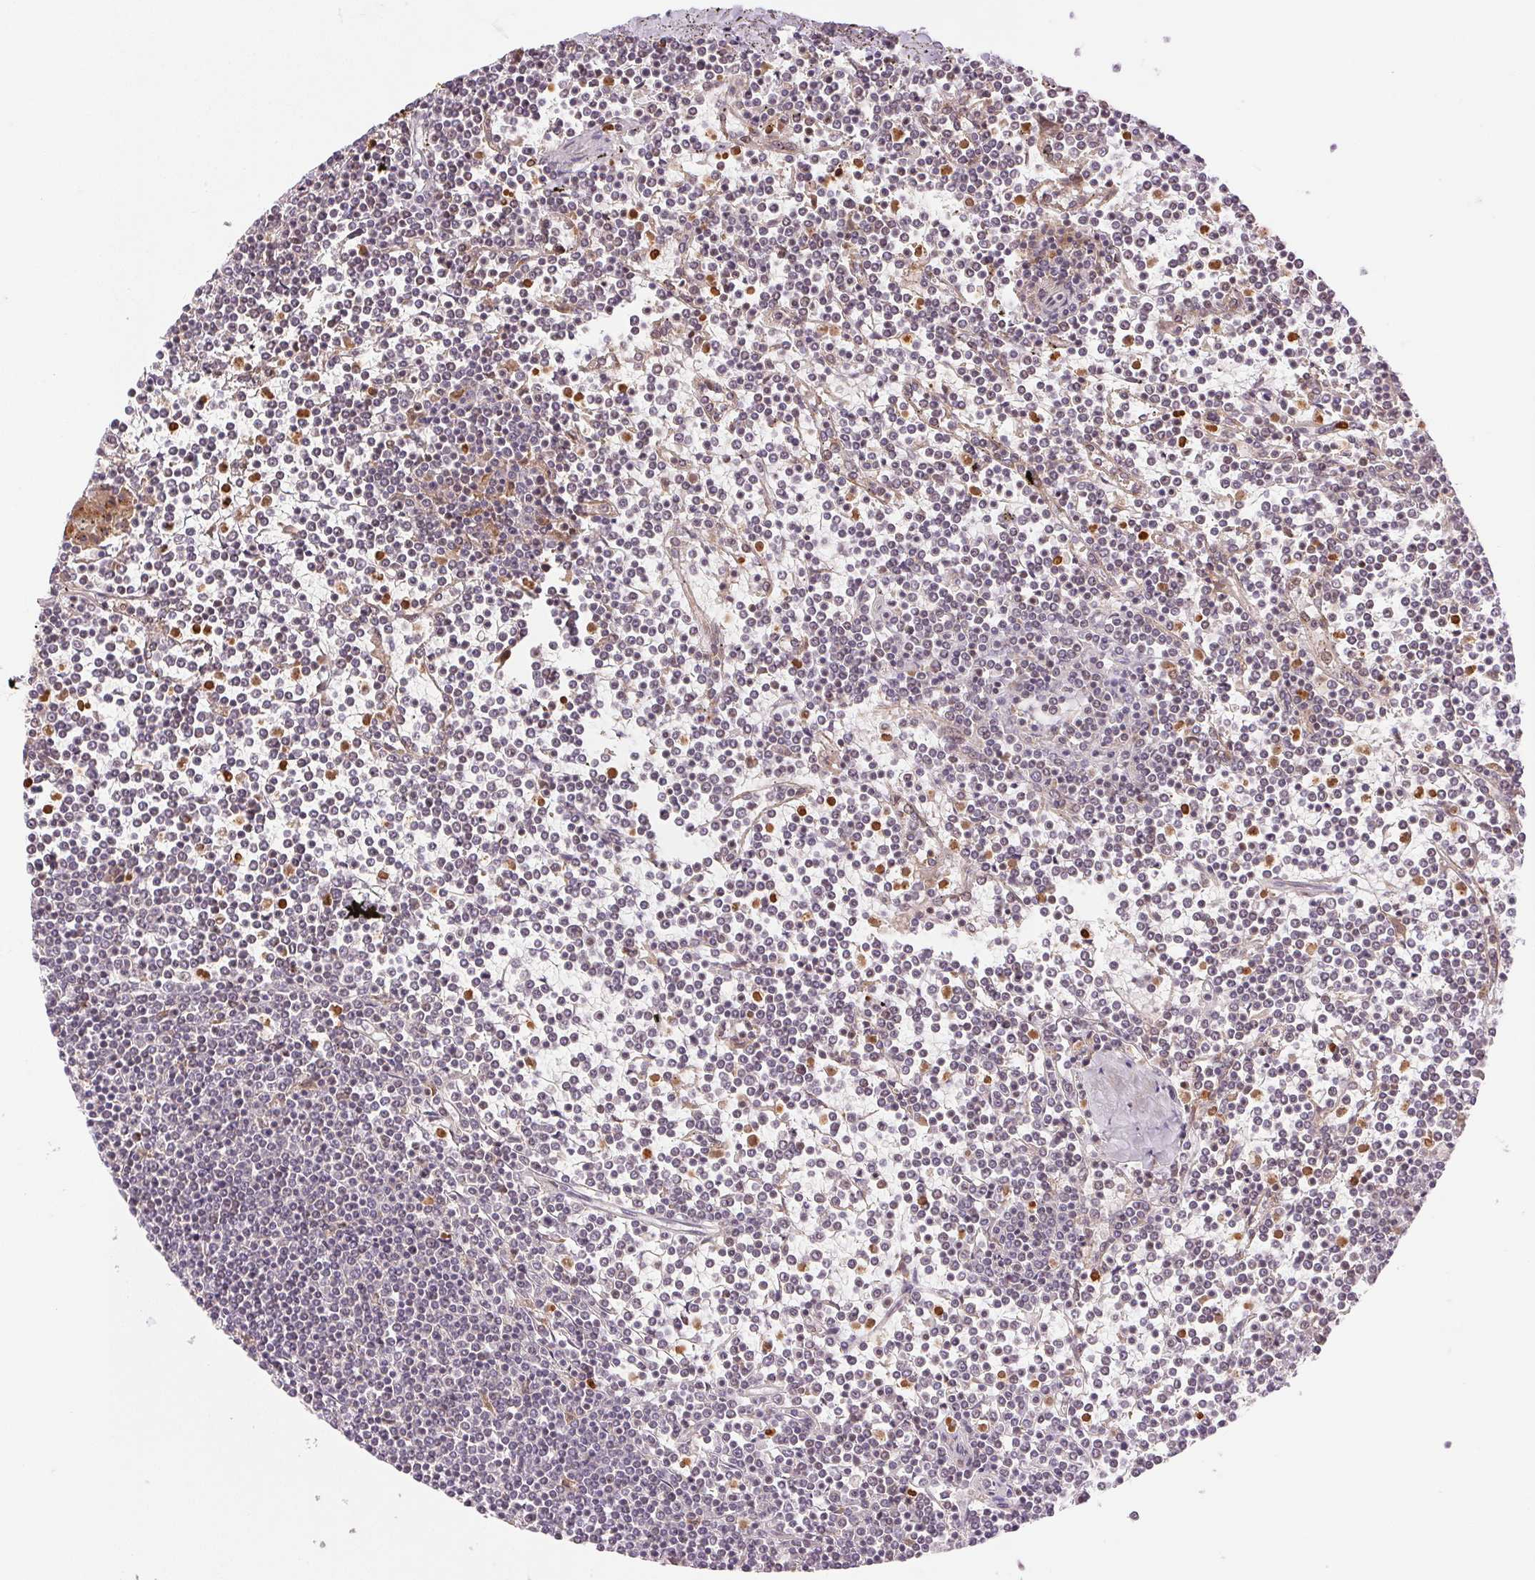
{"staining": {"intensity": "negative", "quantity": "none", "location": "none"}, "tissue": "lymphoma", "cell_type": "Tumor cells", "image_type": "cancer", "snomed": [{"axis": "morphology", "description": "Malignant lymphoma, non-Hodgkin's type, Low grade"}, {"axis": "topography", "description": "Spleen"}], "caption": "The immunohistochemistry micrograph has no significant staining in tumor cells of low-grade malignant lymphoma, non-Hodgkin's type tissue.", "gene": "GRHL3", "patient": {"sex": "female", "age": 19}}